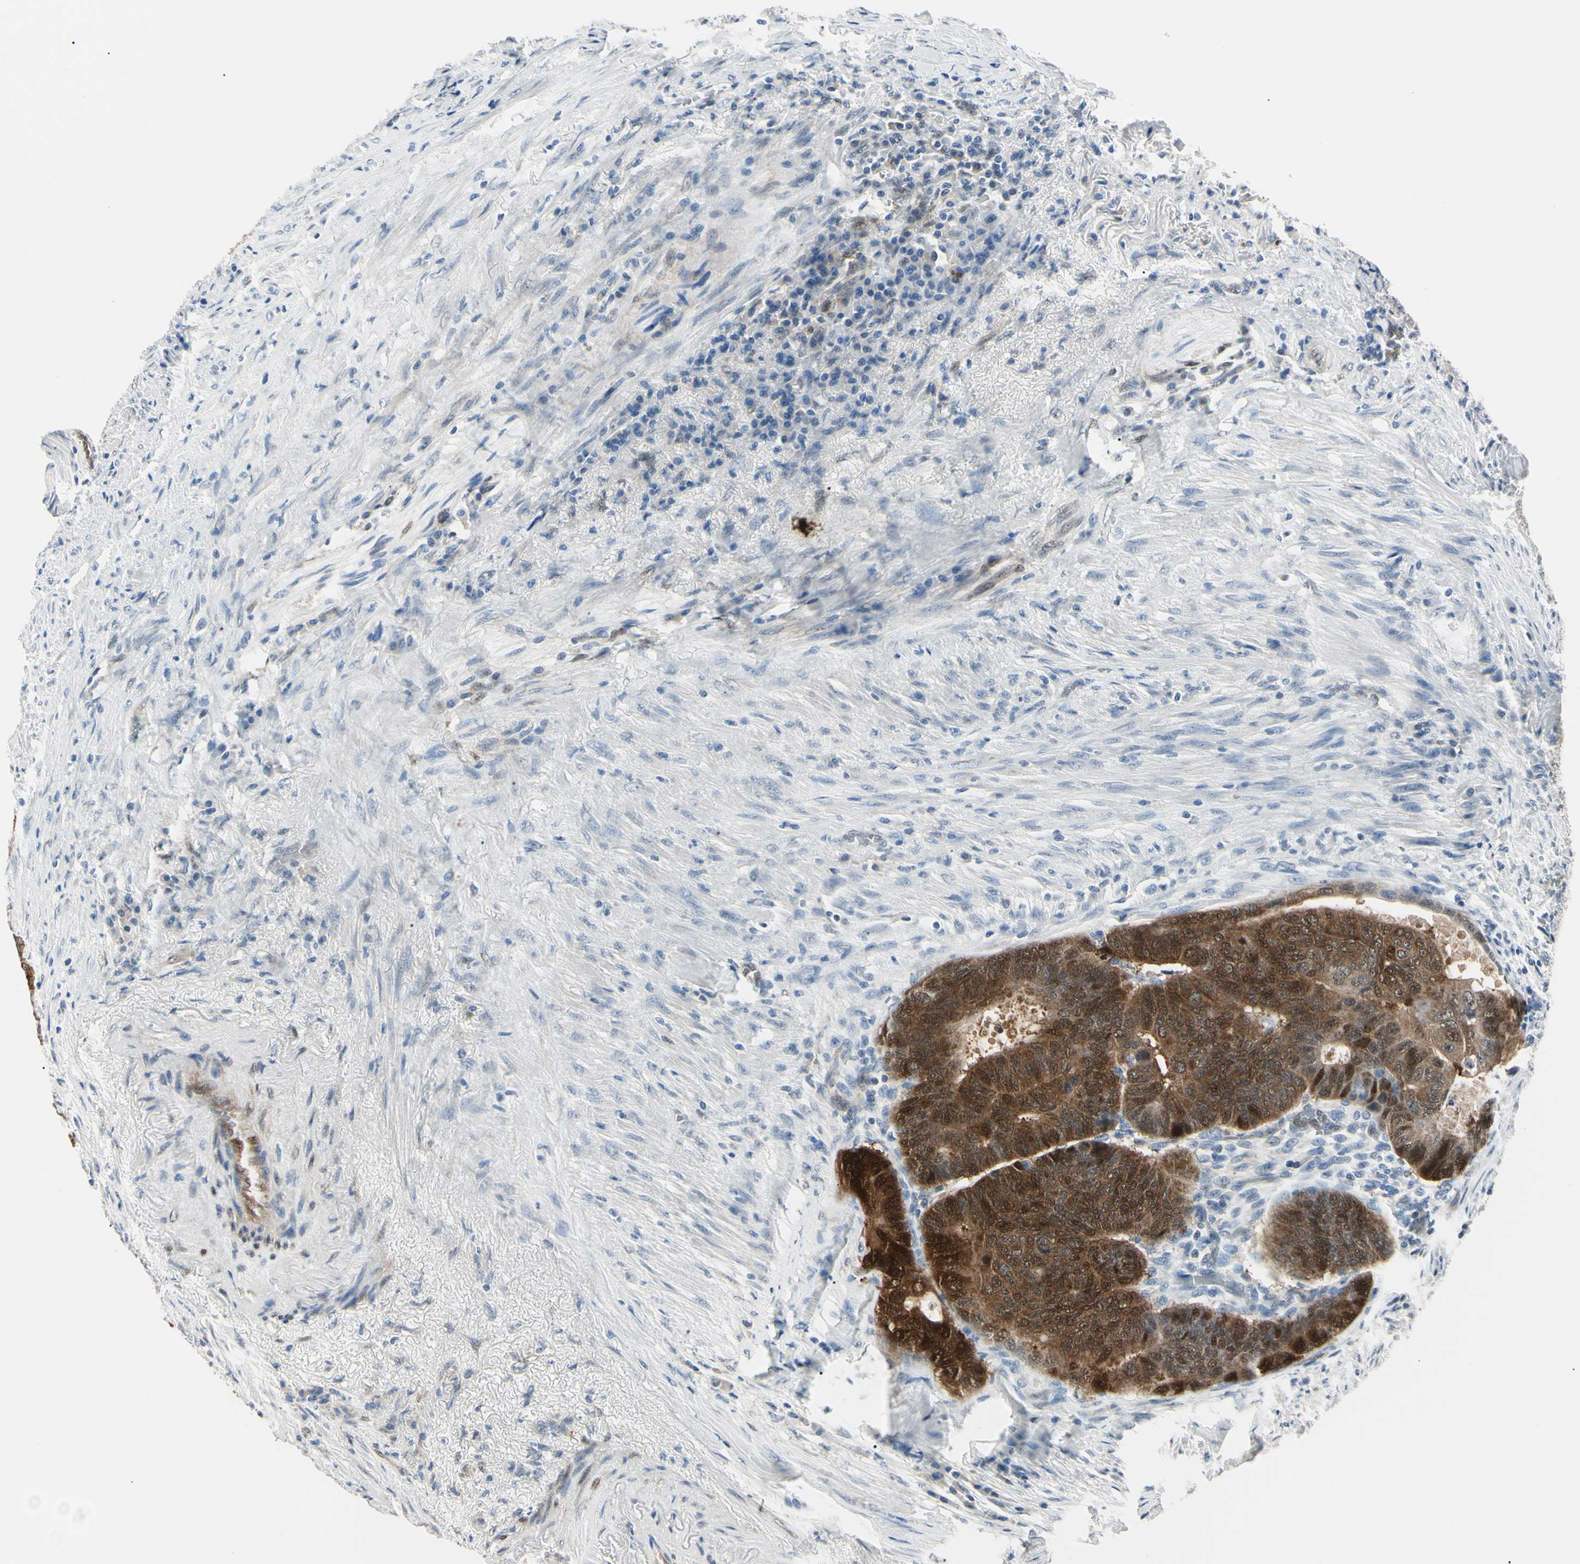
{"staining": {"intensity": "strong", "quantity": "25%-75%", "location": "cytoplasmic/membranous,nuclear"}, "tissue": "colorectal cancer", "cell_type": "Tumor cells", "image_type": "cancer", "snomed": [{"axis": "morphology", "description": "Normal tissue, NOS"}, {"axis": "morphology", "description": "Adenocarcinoma, NOS"}, {"axis": "topography", "description": "Rectum"}, {"axis": "topography", "description": "Peripheral nerve tissue"}], "caption": "Immunohistochemistry (IHC) of human adenocarcinoma (colorectal) exhibits high levels of strong cytoplasmic/membranous and nuclear positivity in about 25%-75% of tumor cells. (Stains: DAB (3,3'-diaminobenzidine) in brown, nuclei in blue, Microscopy: brightfield microscopy at high magnification).", "gene": "AKR1C3", "patient": {"sex": "male", "age": 92}}